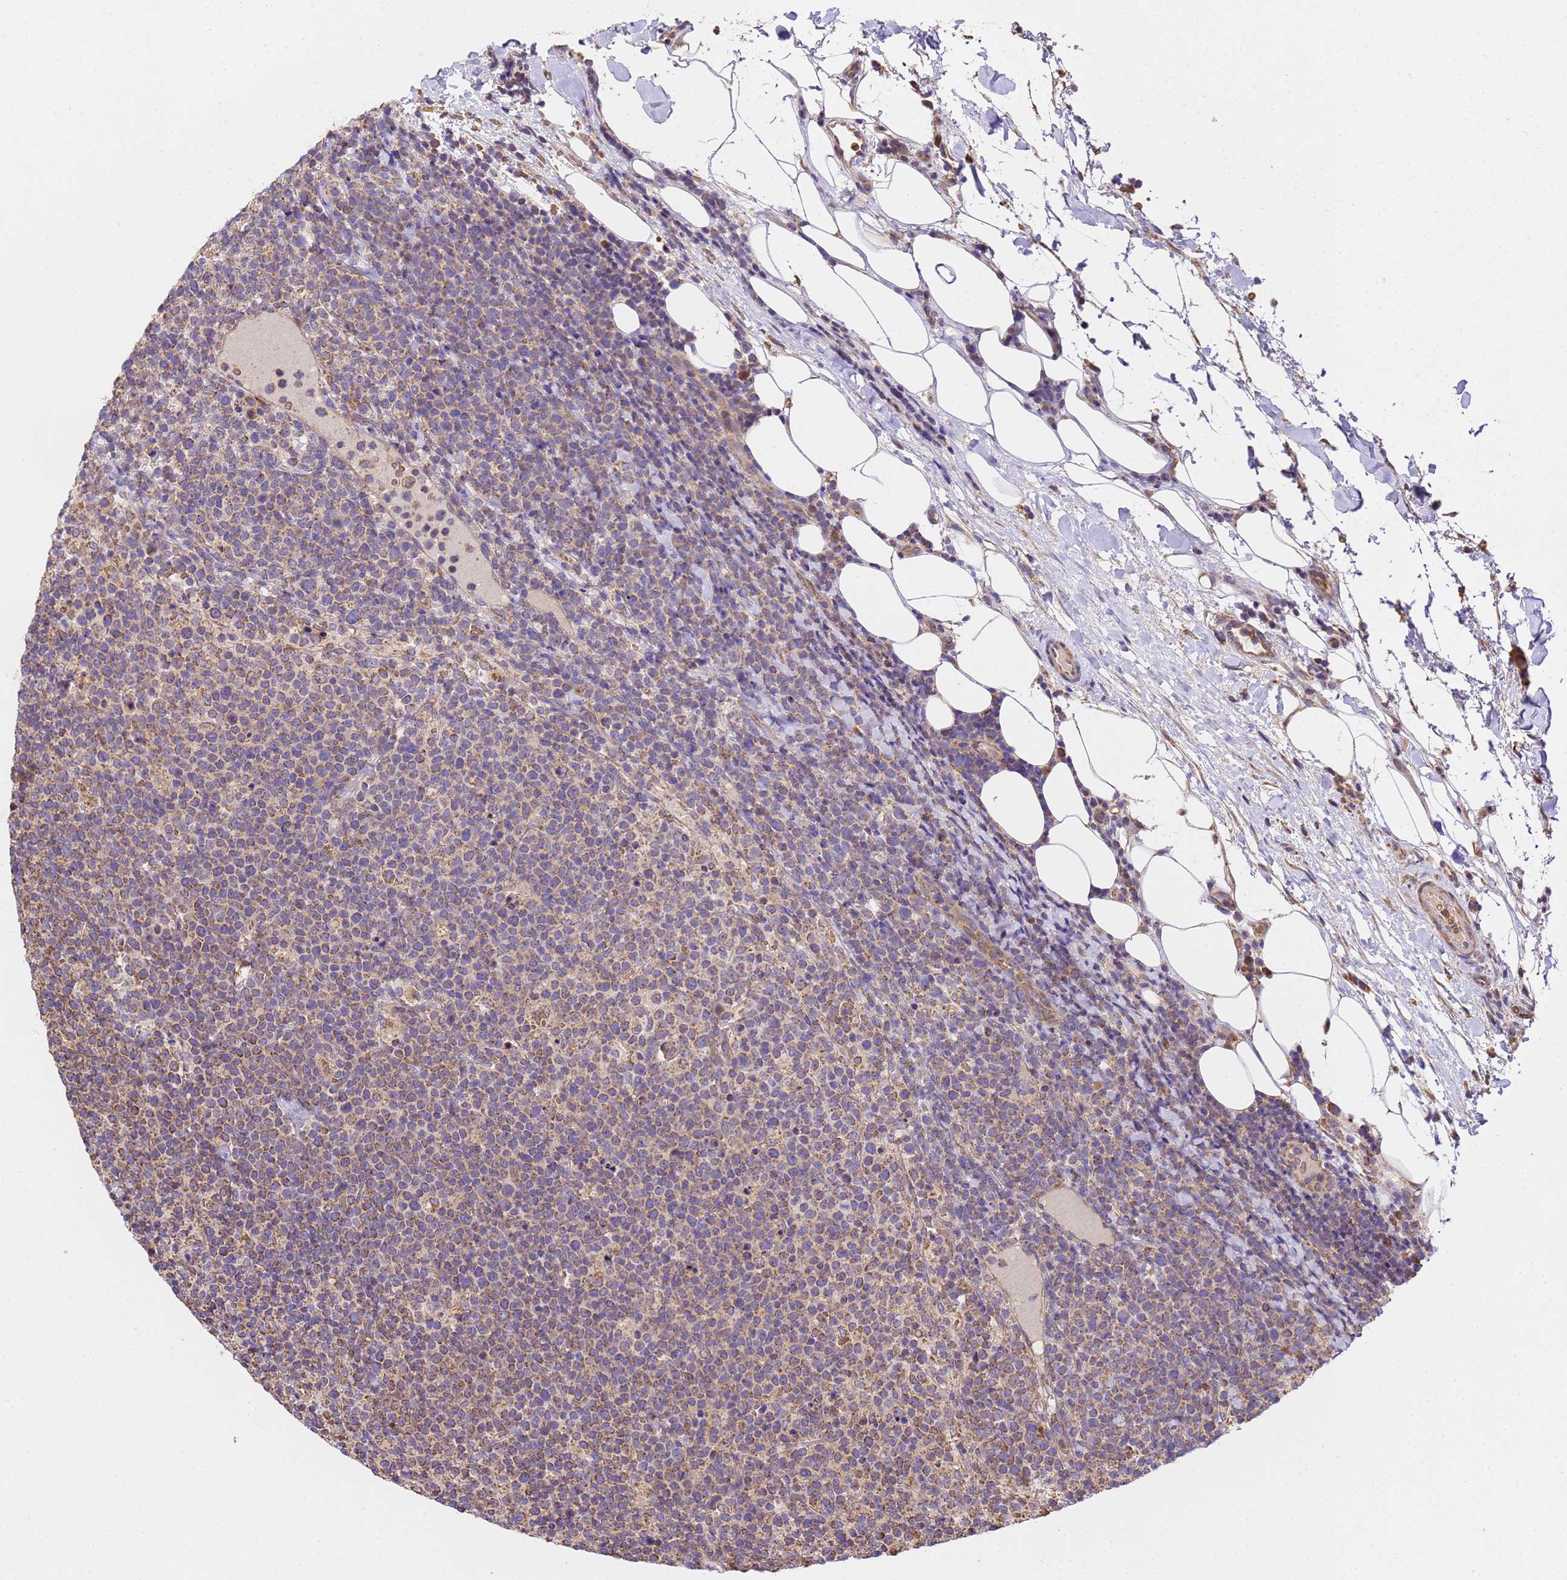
{"staining": {"intensity": "moderate", "quantity": "<25%", "location": "cytoplasmic/membranous"}, "tissue": "lymphoma", "cell_type": "Tumor cells", "image_type": "cancer", "snomed": [{"axis": "morphology", "description": "Malignant lymphoma, non-Hodgkin's type, High grade"}, {"axis": "topography", "description": "Lymph node"}], "caption": "This histopathology image displays immunohistochemistry staining of human malignant lymphoma, non-Hodgkin's type (high-grade), with low moderate cytoplasmic/membranous staining in about <25% of tumor cells.", "gene": "LRRIQ1", "patient": {"sex": "male", "age": 61}}